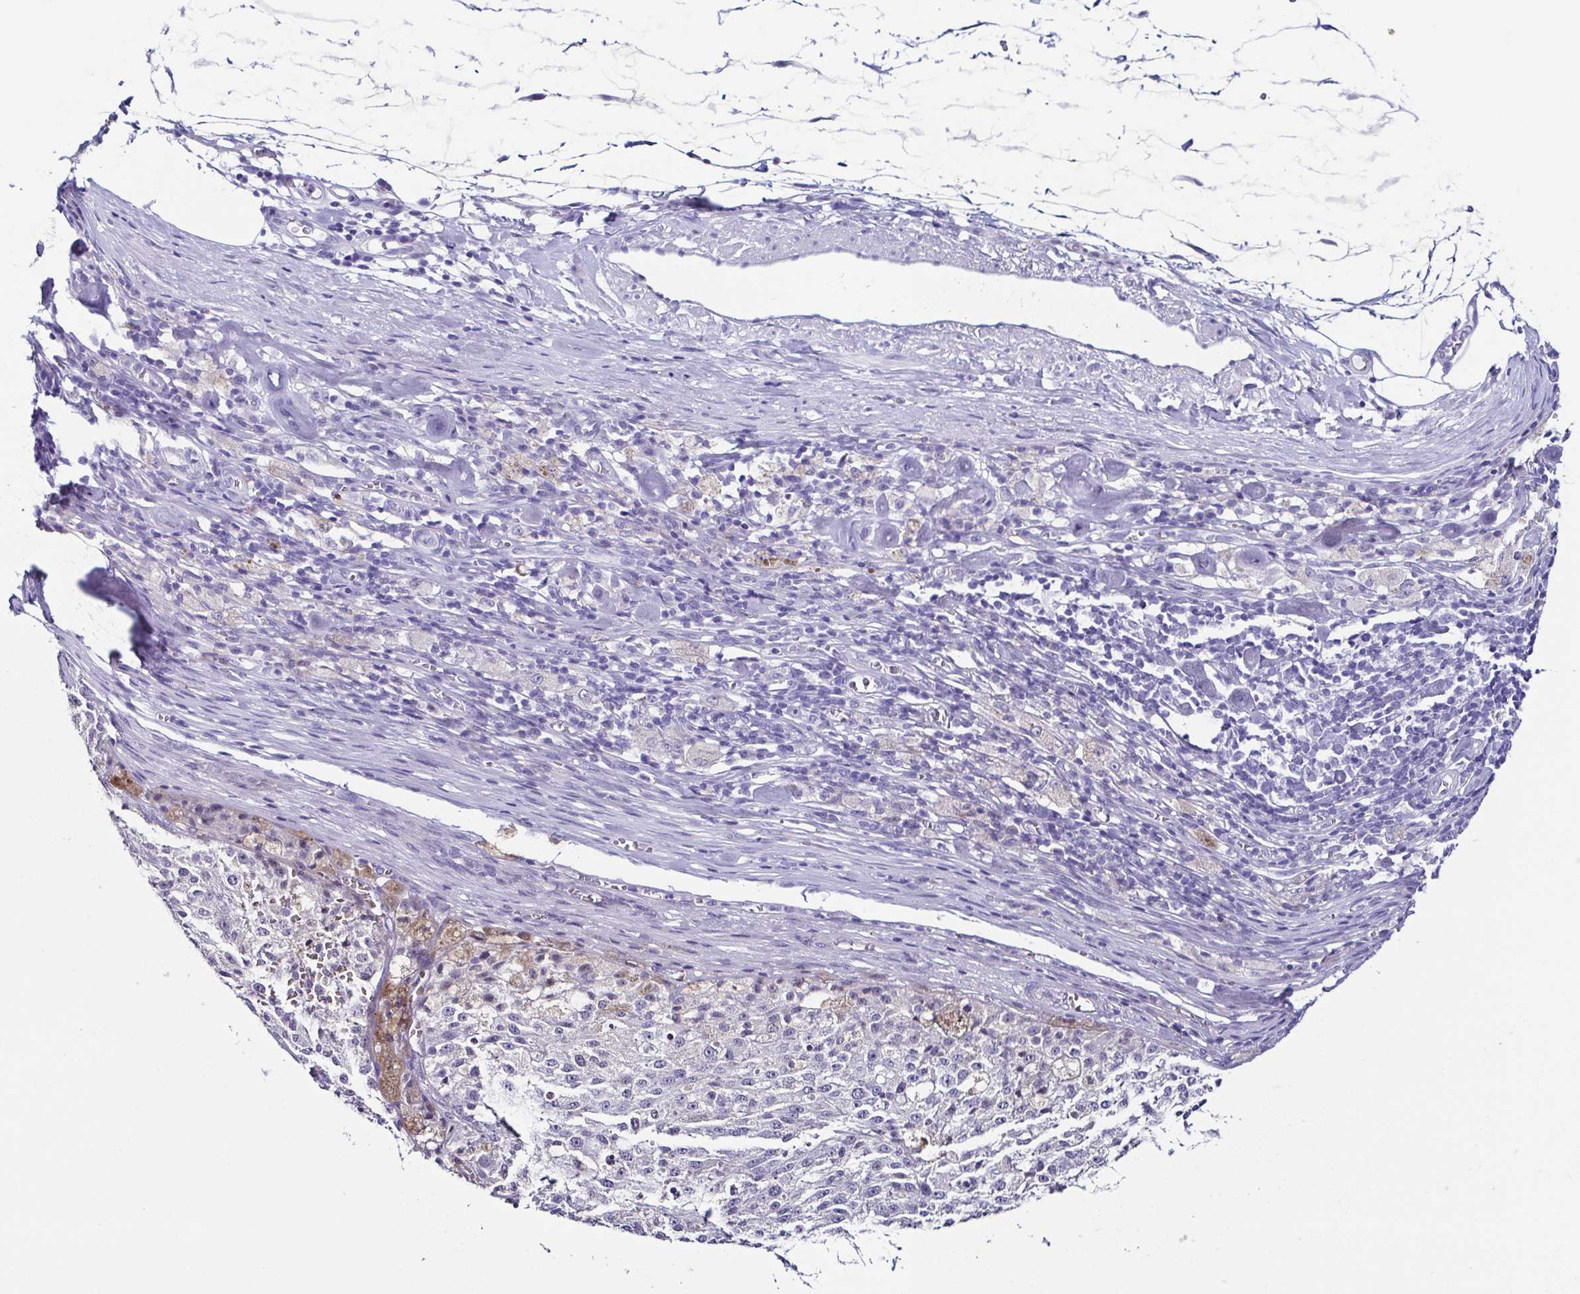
{"staining": {"intensity": "negative", "quantity": "none", "location": "none"}, "tissue": "melanoma", "cell_type": "Tumor cells", "image_type": "cancer", "snomed": [{"axis": "morphology", "description": "Malignant melanoma, Metastatic site"}, {"axis": "topography", "description": "Lymph node"}], "caption": "Immunohistochemistry of human melanoma shows no expression in tumor cells. (Stains: DAB (3,3'-diaminobenzidine) immunohistochemistry with hematoxylin counter stain, Microscopy: brightfield microscopy at high magnification).", "gene": "TNNT2", "patient": {"sex": "female", "age": 64}}